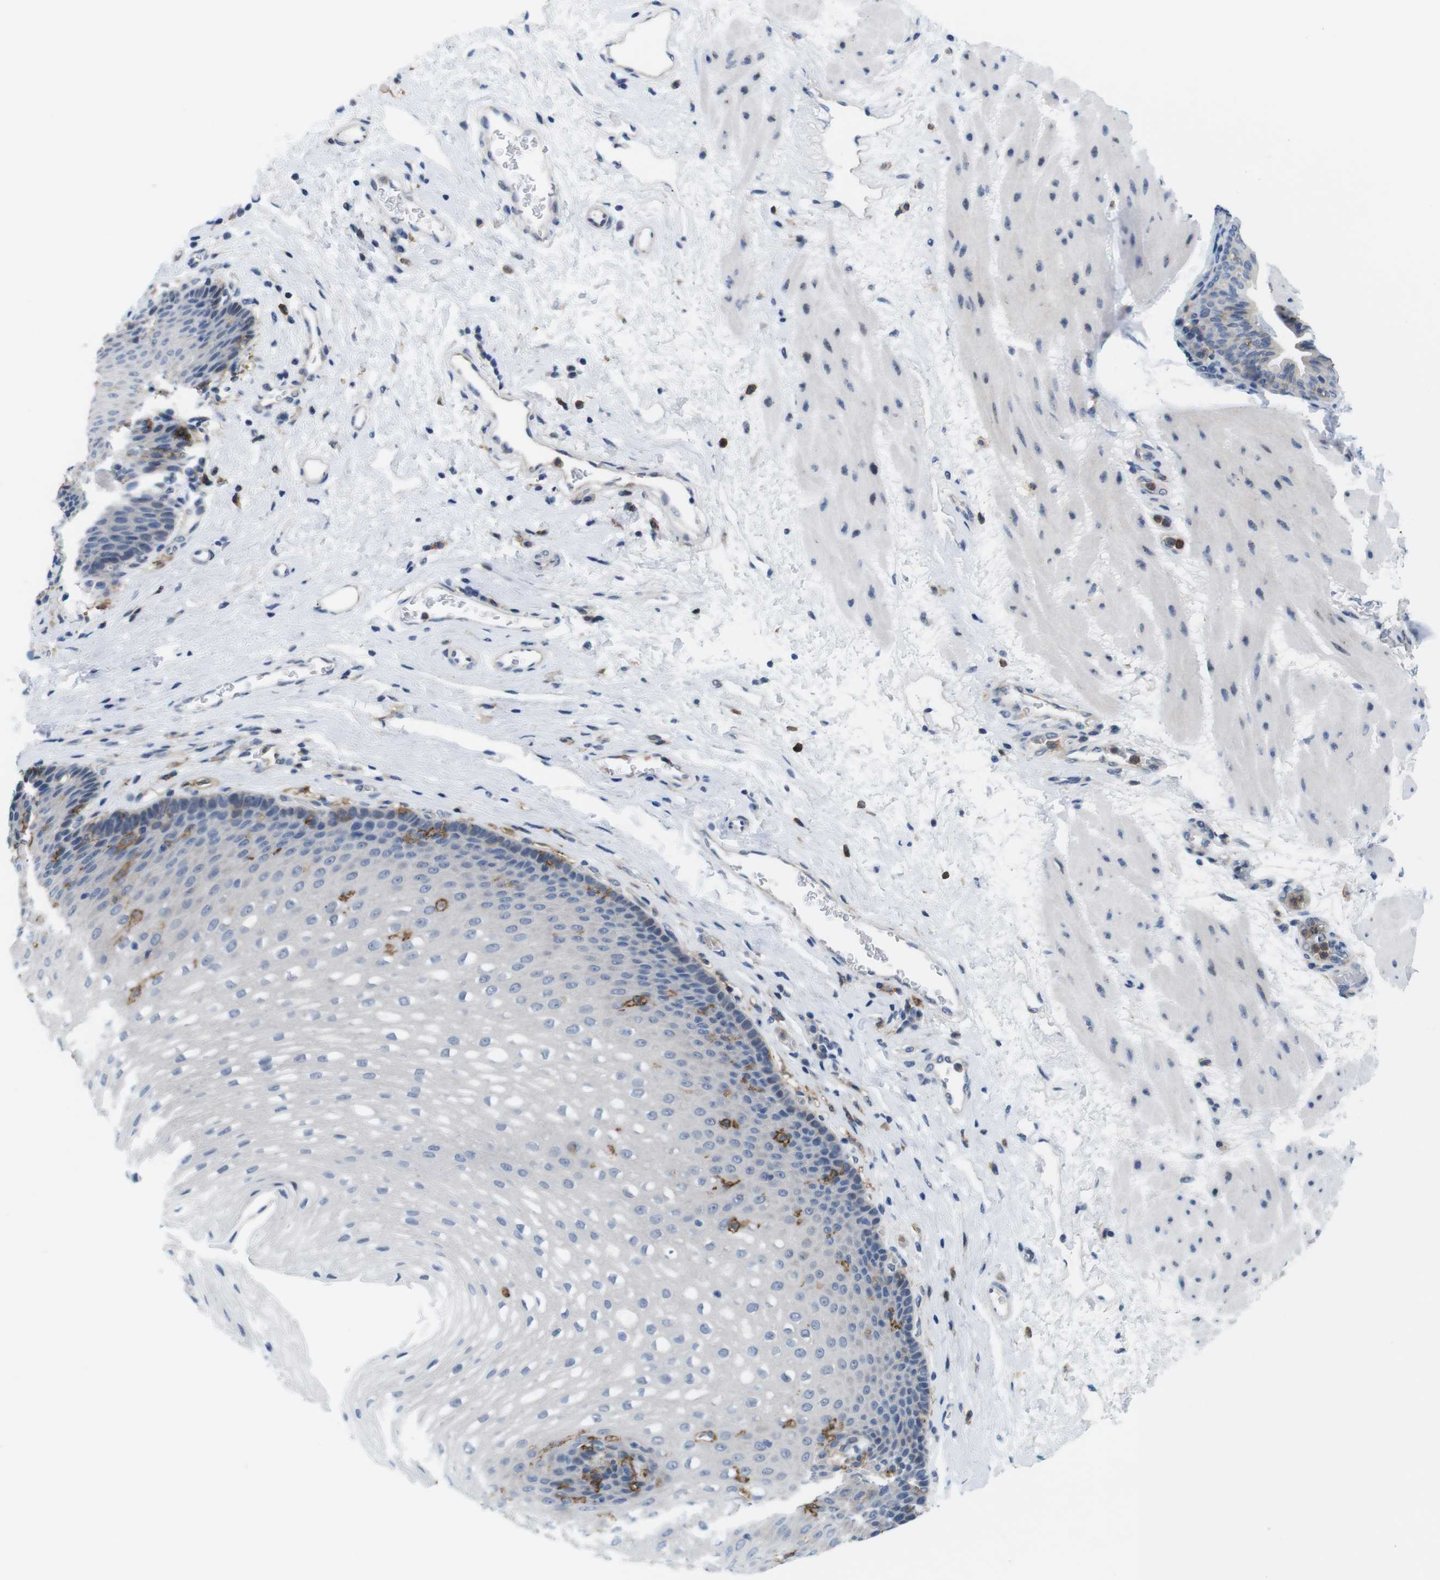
{"staining": {"intensity": "moderate", "quantity": "<25%", "location": "cytoplasmic/membranous"}, "tissue": "esophagus", "cell_type": "Squamous epithelial cells", "image_type": "normal", "snomed": [{"axis": "morphology", "description": "Normal tissue, NOS"}, {"axis": "topography", "description": "Esophagus"}], "caption": "IHC (DAB (3,3'-diaminobenzidine)) staining of benign human esophagus shows moderate cytoplasmic/membranous protein positivity in about <25% of squamous epithelial cells.", "gene": "CD300C", "patient": {"sex": "male", "age": 48}}